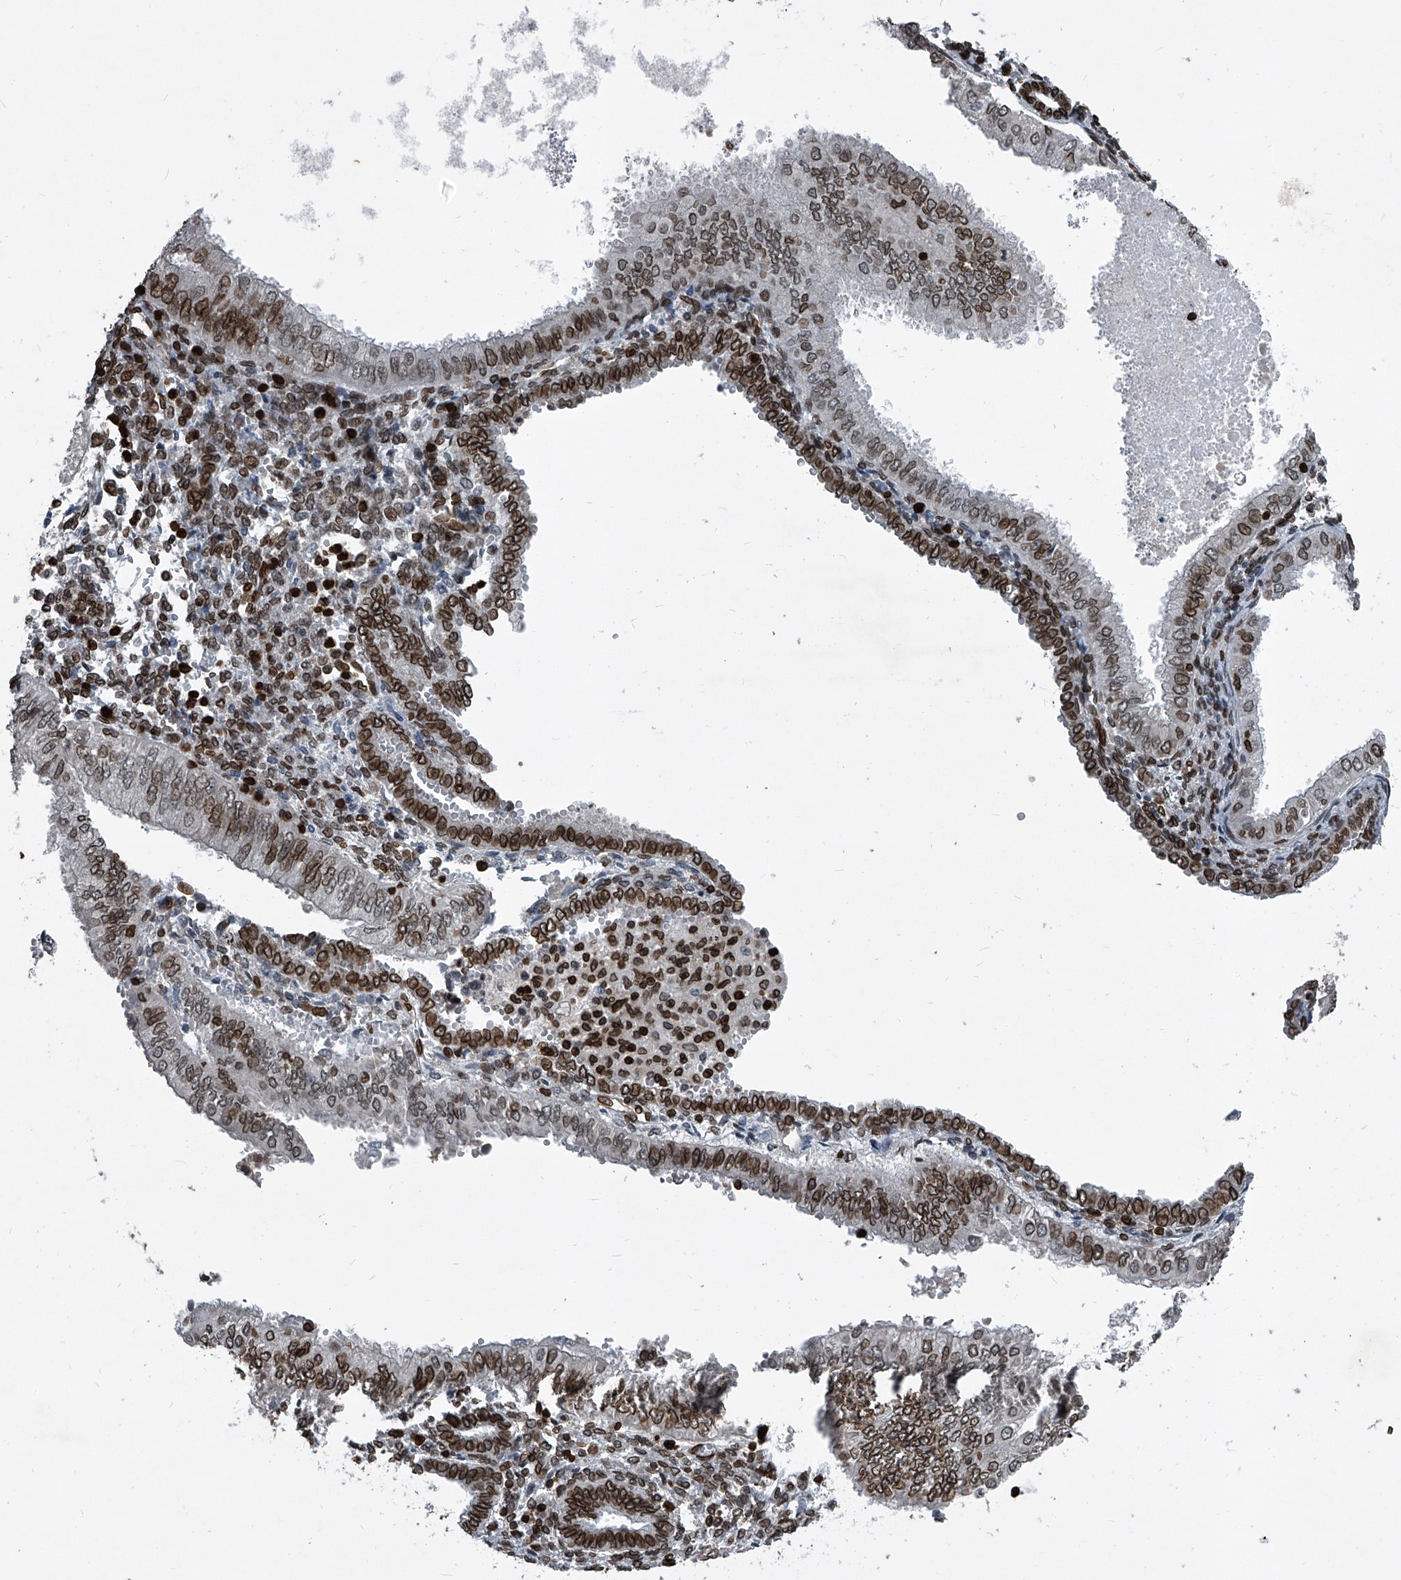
{"staining": {"intensity": "strong", "quantity": "25%-75%", "location": "cytoplasmic/membranous,nuclear"}, "tissue": "endometrial cancer", "cell_type": "Tumor cells", "image_type": "cancer", "snomed": [{"axis": "morphology", "description": "Normal tissue, NOS"}, {"axis": "morphology", "description": "Adenocarcinoma, NOS"}, {"axis": "topography", "description": "Endometrium"}], "caption": "A brown stain labels strong cytoplasmic/membranous and nuclear positivity of a protein in endometrial cancer (adenocarcinoma) tumor cells.", "gene": "PHF20", "patient": {"sex": "female", "age": 53}}